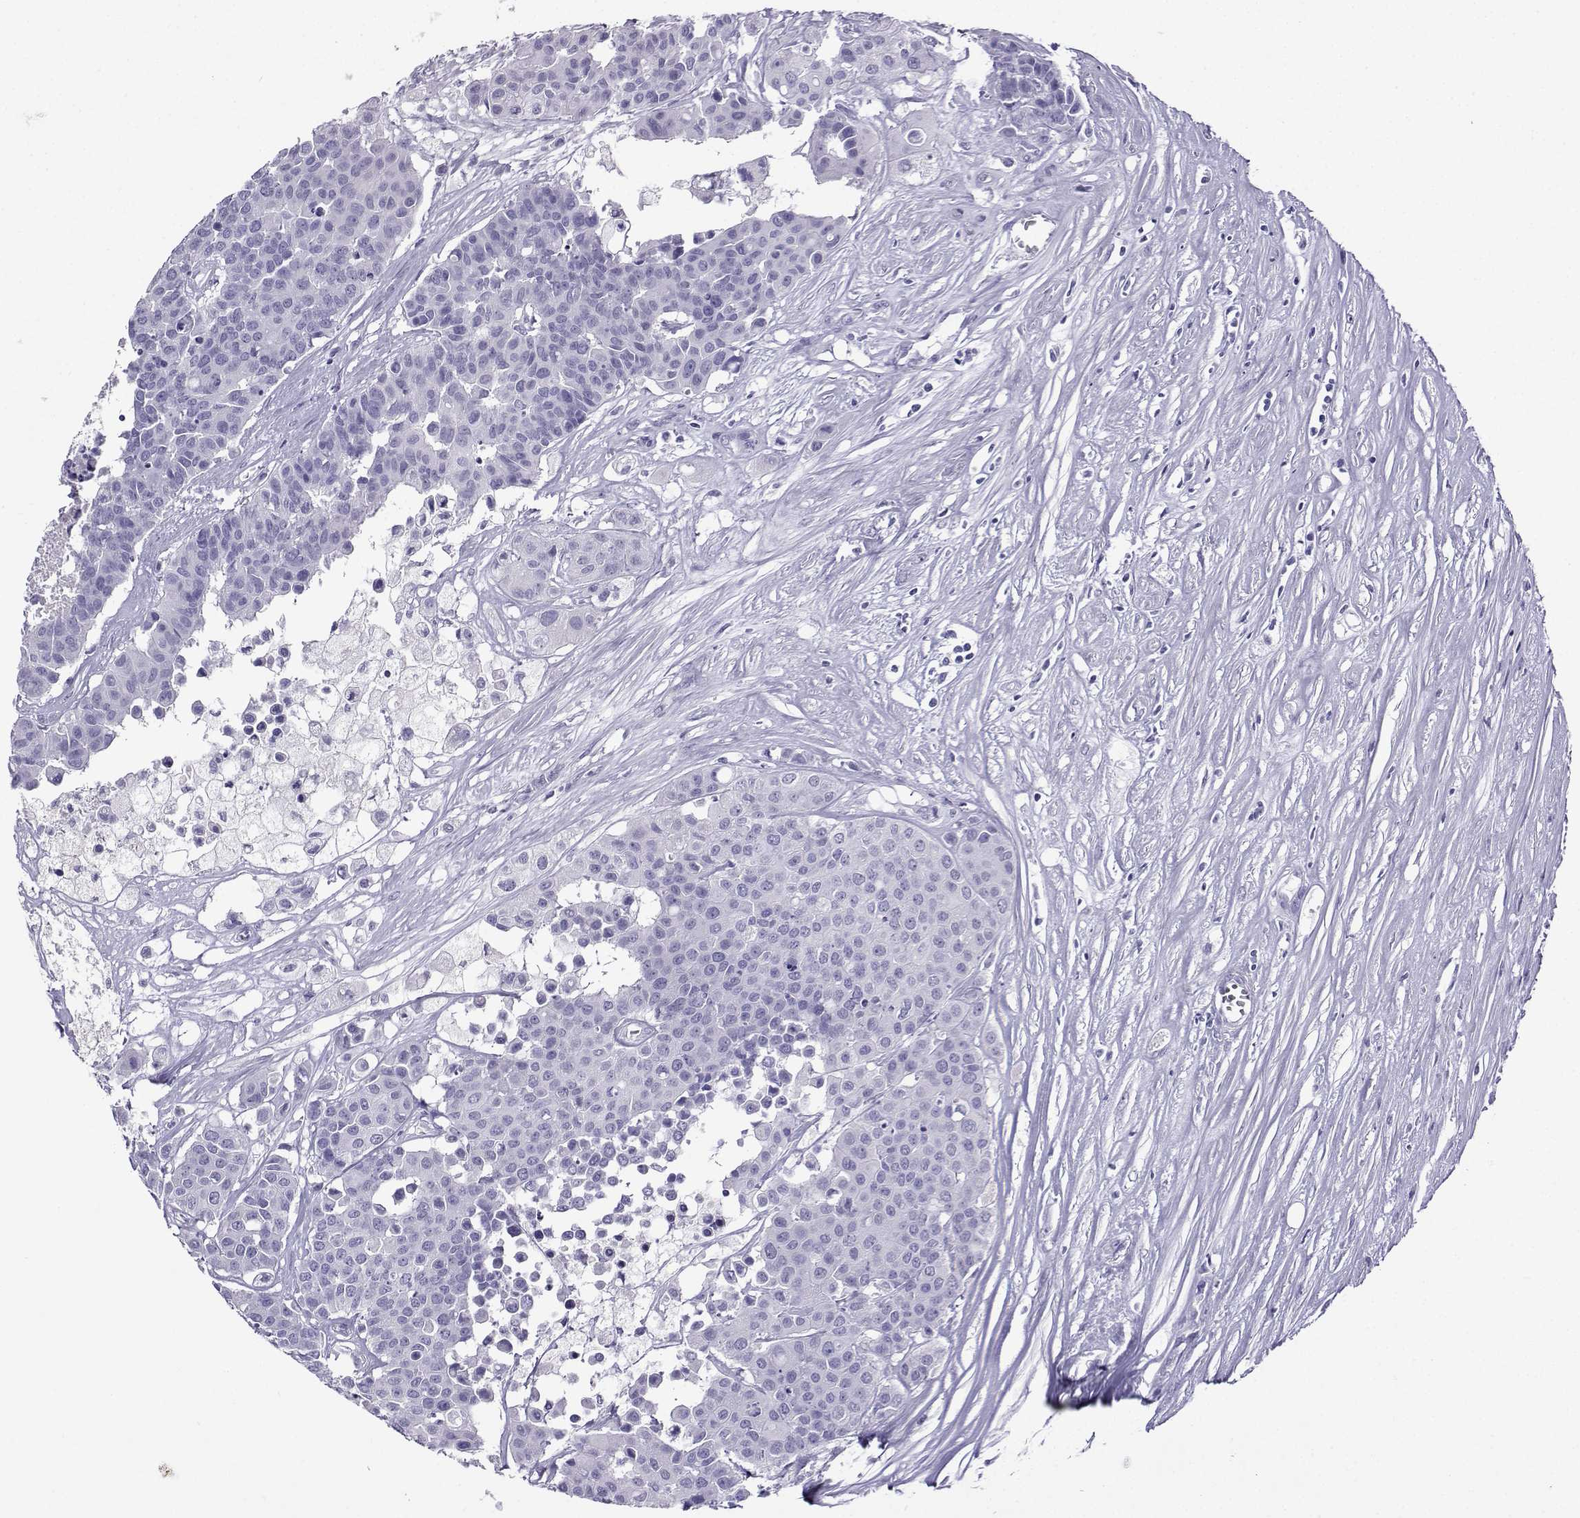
{"staining": {"intensity": "negative", "quantity": "none", "location": "none"}, "tissue": "carcinoid", "cell_type": "Tumor cells", "image_type": "cancer", "snomed": [{"axis": "morphology", "description": "Carcinoid, malignant, NOS"}, {"axis": "topography", "description": "Colon"}], "caption": "This photomicrograph is of malignant carcinoid stained with immunohistochemistry to label a protein in brown with the nuclei are counter-stained blue. There is no staining in tumor cells.", "gene": "CRYBB1", "patient": {"sex": "male", "age": 81}}